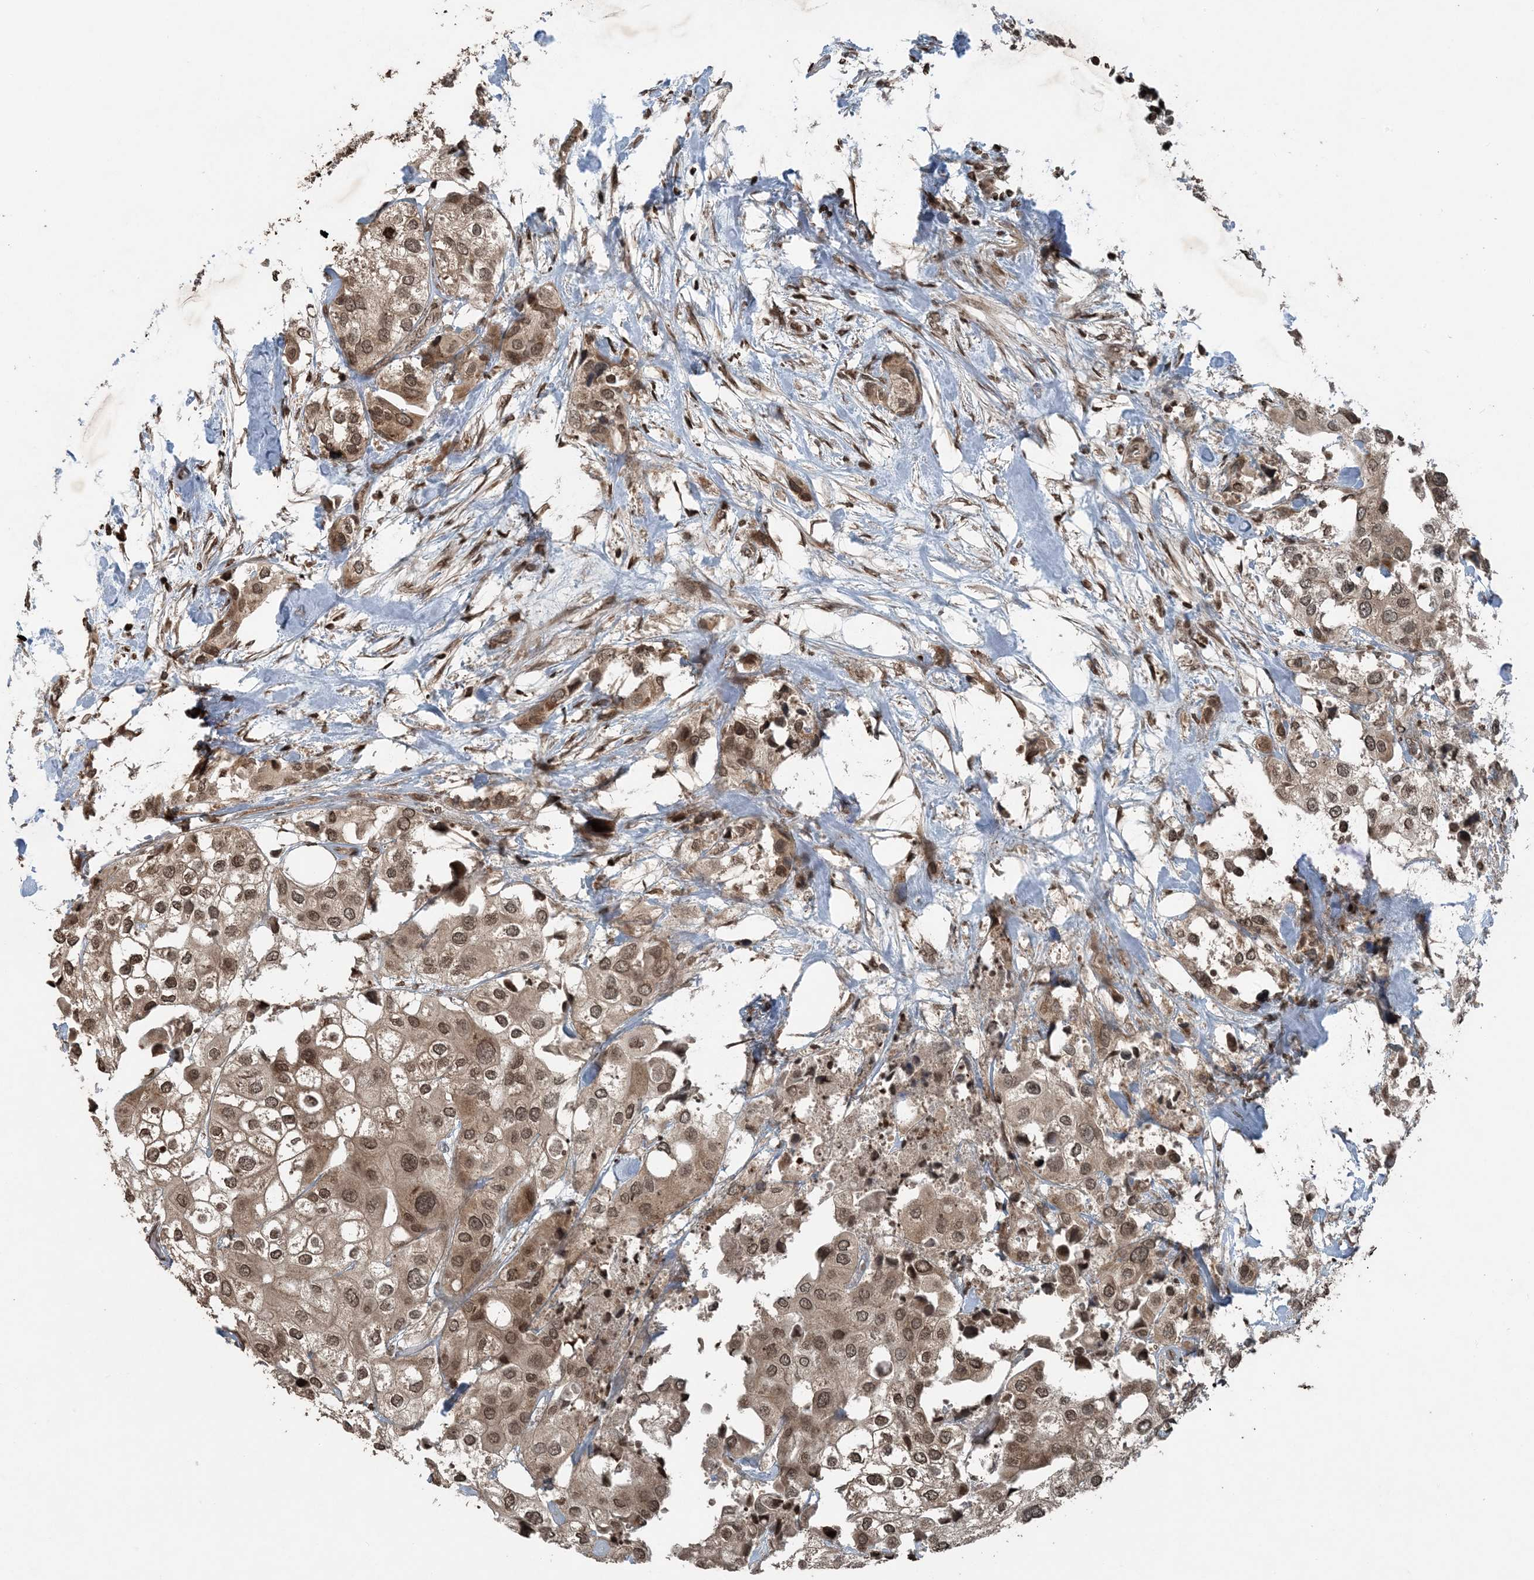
{"staining": {"intensity": "moderate", "quantity": ">75%", "location": "cytoplasmic/membranous,nuclear"}, "tissue": "urothelial cancer", "cell_type": "Tumor cells", "image_type": "cancer", "snomed": [{"axis": "morphology", "description": "Urothelial carcinoma, High grade"}, {"axis": "topography", "description": "Urinary bladder"}], "caption": "Urothelial carcinoma (high-grade) tissue reveals moderate cytoplasmic/membranous and nuclear expression in approximately >75% of tumor cells", "gene": "ZFAND2B", "patient": {"sex": "male", "age": 64}}